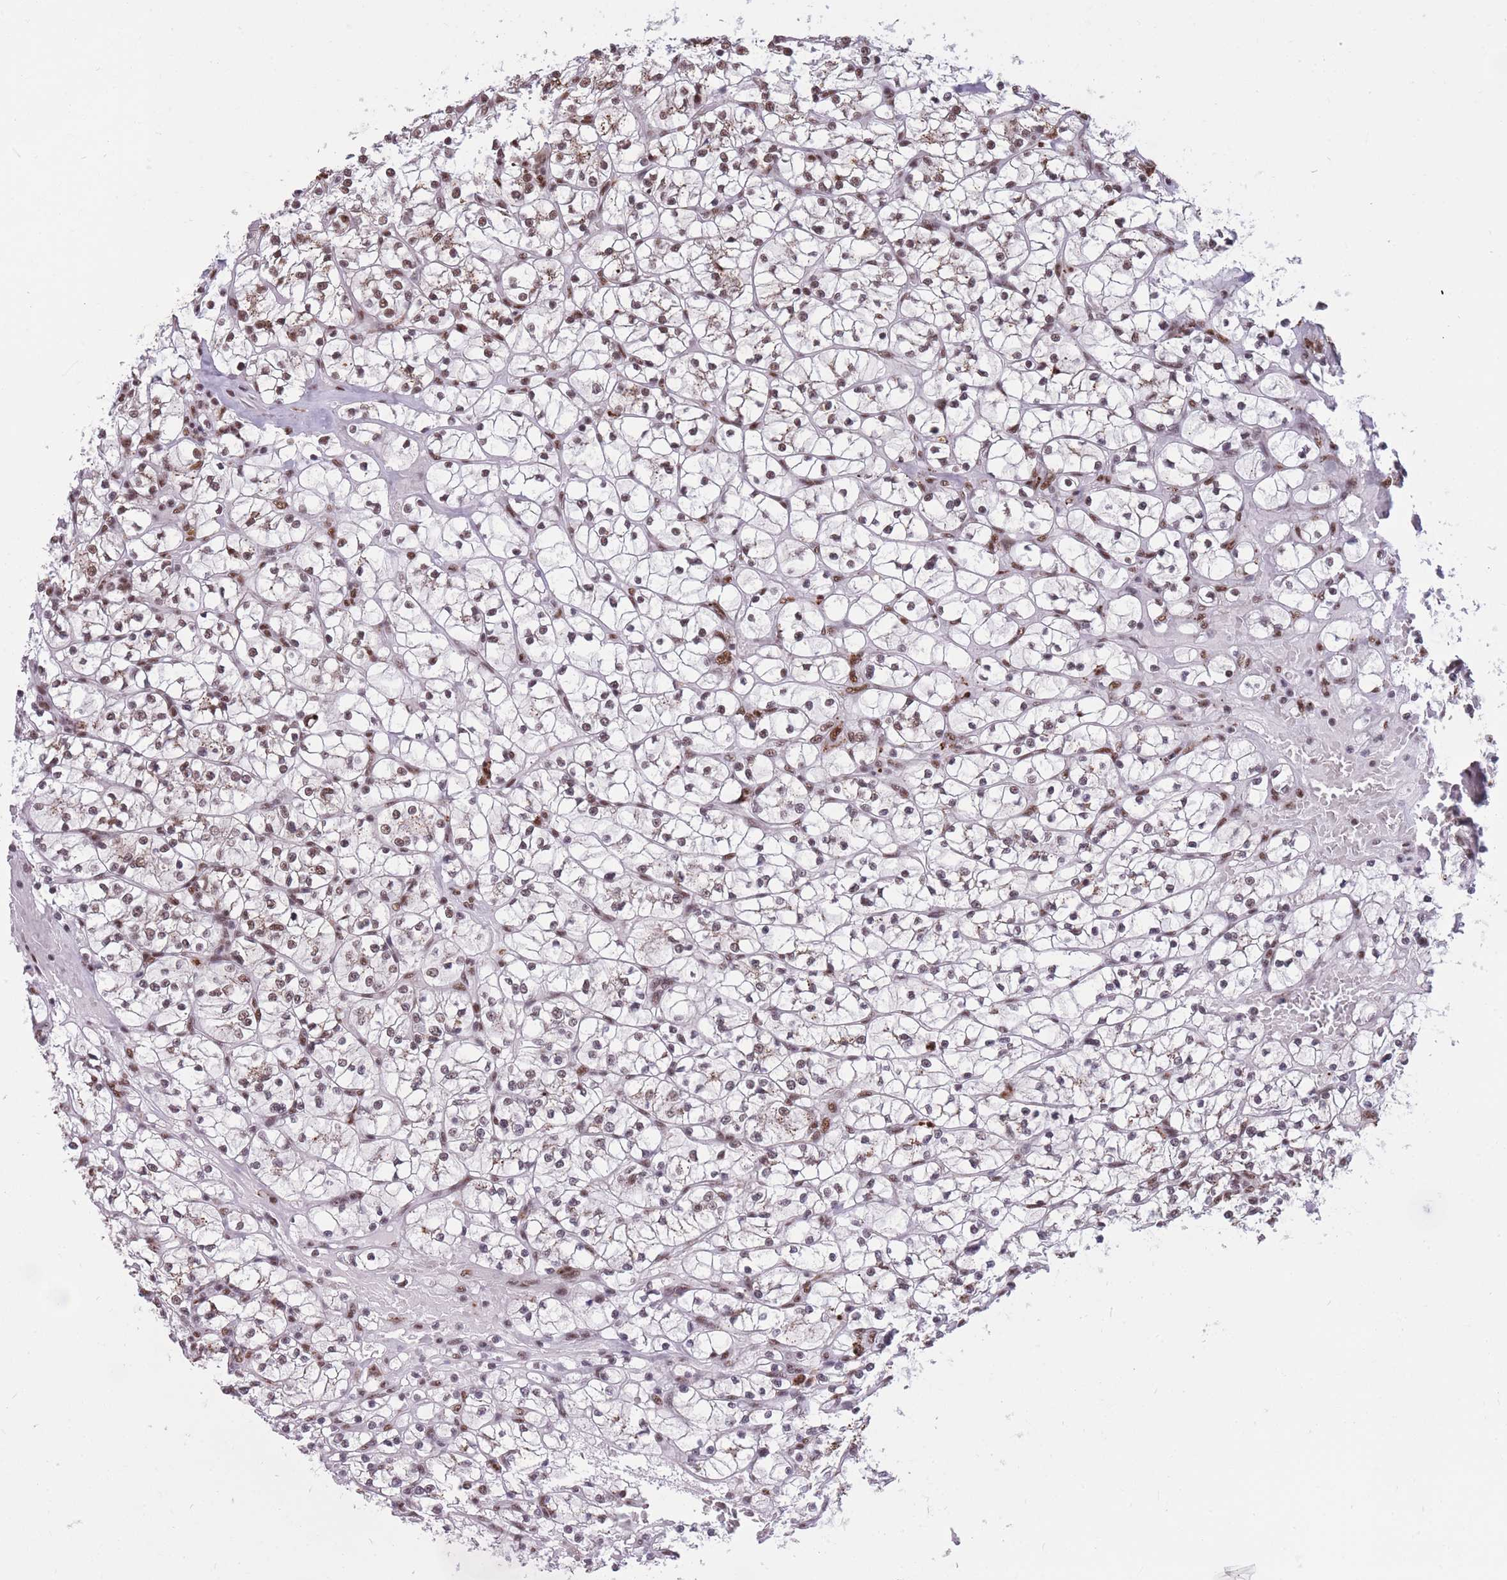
{"staining": {"intensity": "moderate", "quantity": ">75%", "location": "nuclear"}, "tissue": "renal cancer", "cell_type": "Tumor cells", "image_type": "cancer", "snomed": [{"axis": "morphology", "description": "Adenocarcinoma, NOS"}, {"axis": "topography", "description": "Kidney"}], "caption": "An image of renal adenocarcinoma stained for a protein displays moderate nuclear brown staining in tumor cells. (Stains: DAB in brown, nuclei in blue, Microscopy: brightfield microscopy at high magnification).", "gene": "PRPF19", "patient": {"sex": "female", "age": 64}}